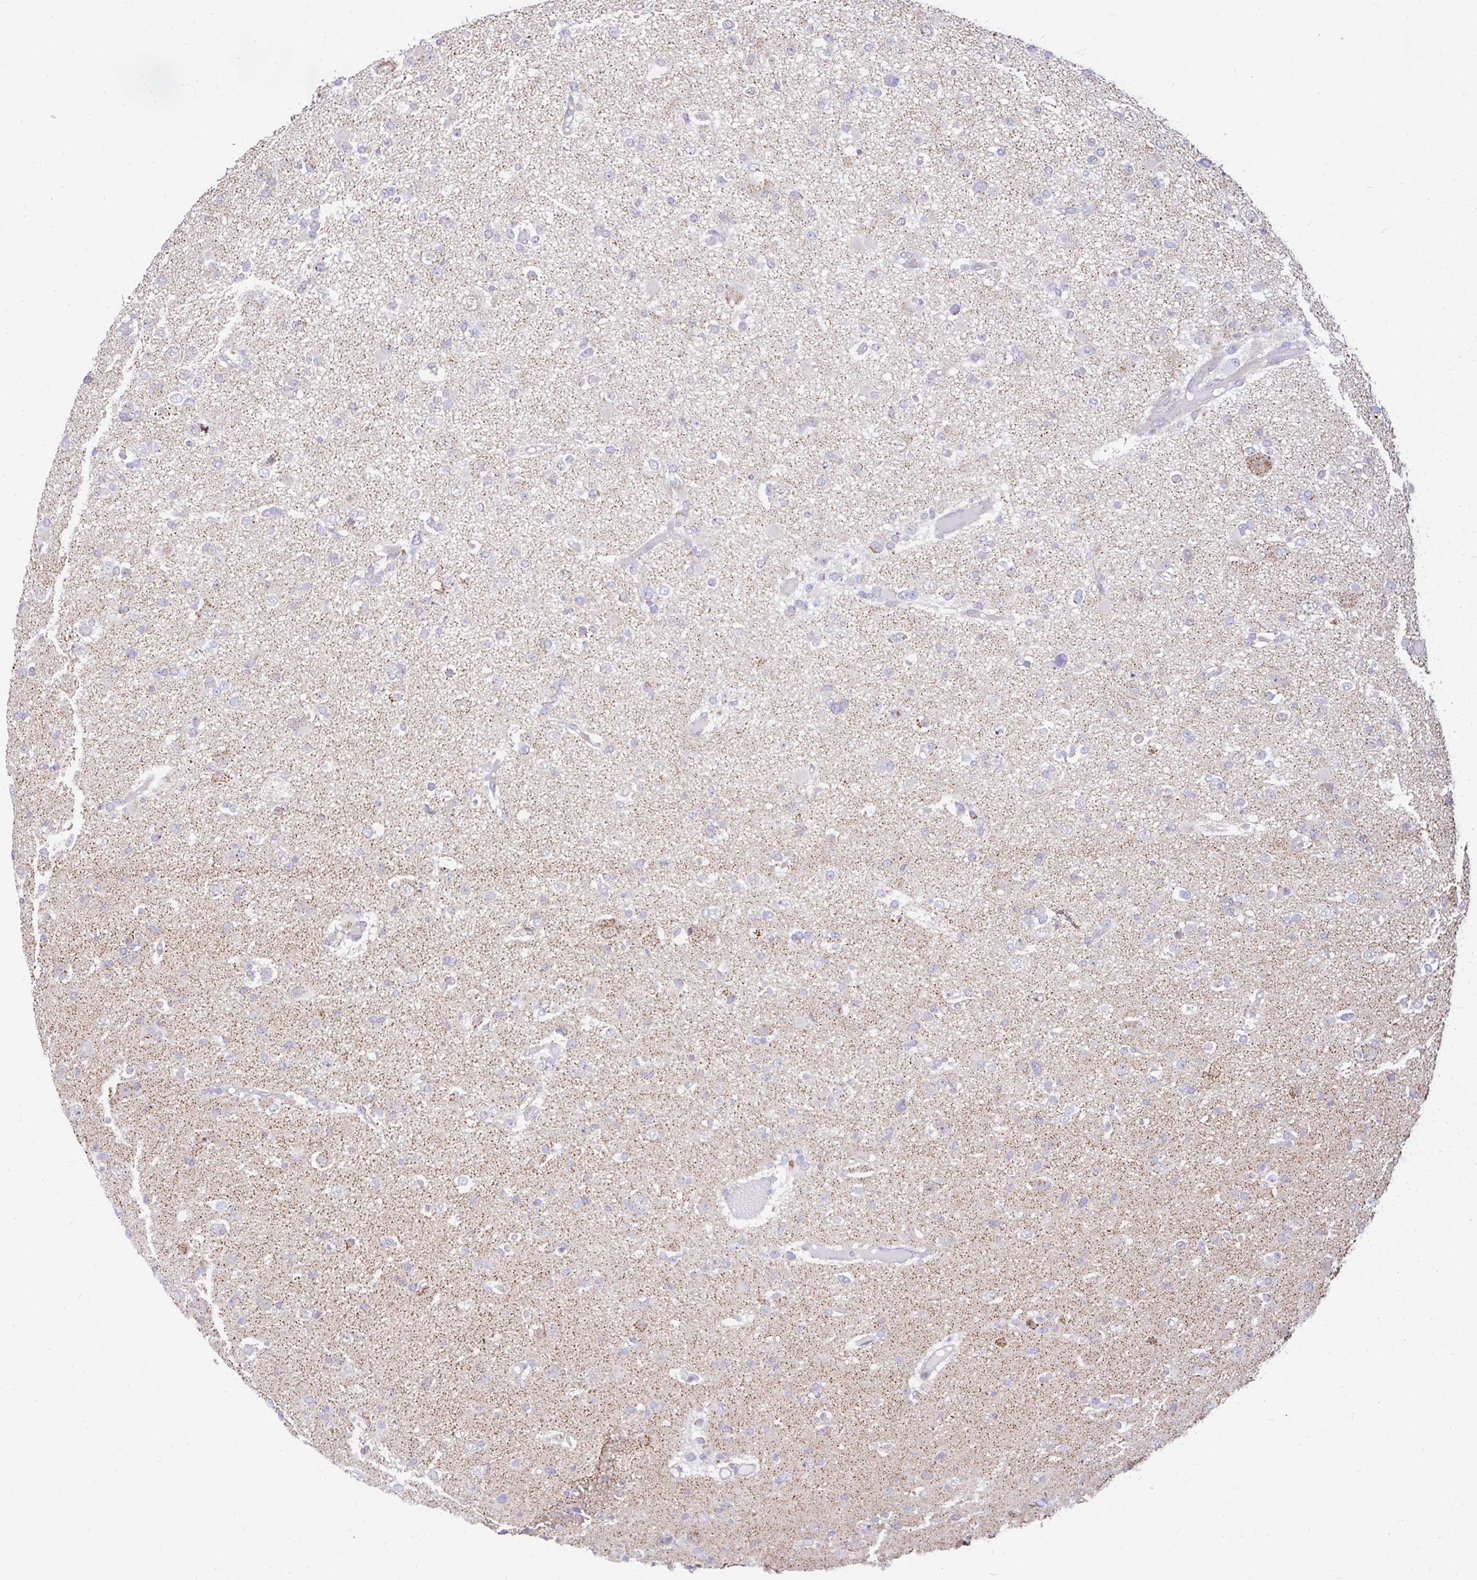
{"staining": {"intensity": "negative", "quantity": "none", "location": "none"}, "tissue": "glioma", "cell_type": "Tumor cells", "image_type": "cancer", "snomed": [{"axis": "morphology", "description": "Glioma, malignant, Low grade"}, {"axis": "topography", "description": "Brain"}], "caption": "Micrograph shows no significant protein expression in tumor cells of glioma. Brightfield microscopy of immunohistochemistry stained with DAB (brown) and hematoxylin (blue), captured at high magnification.", "gene": "SRRM4", "patient": {"sex": "female", "age": 22}}